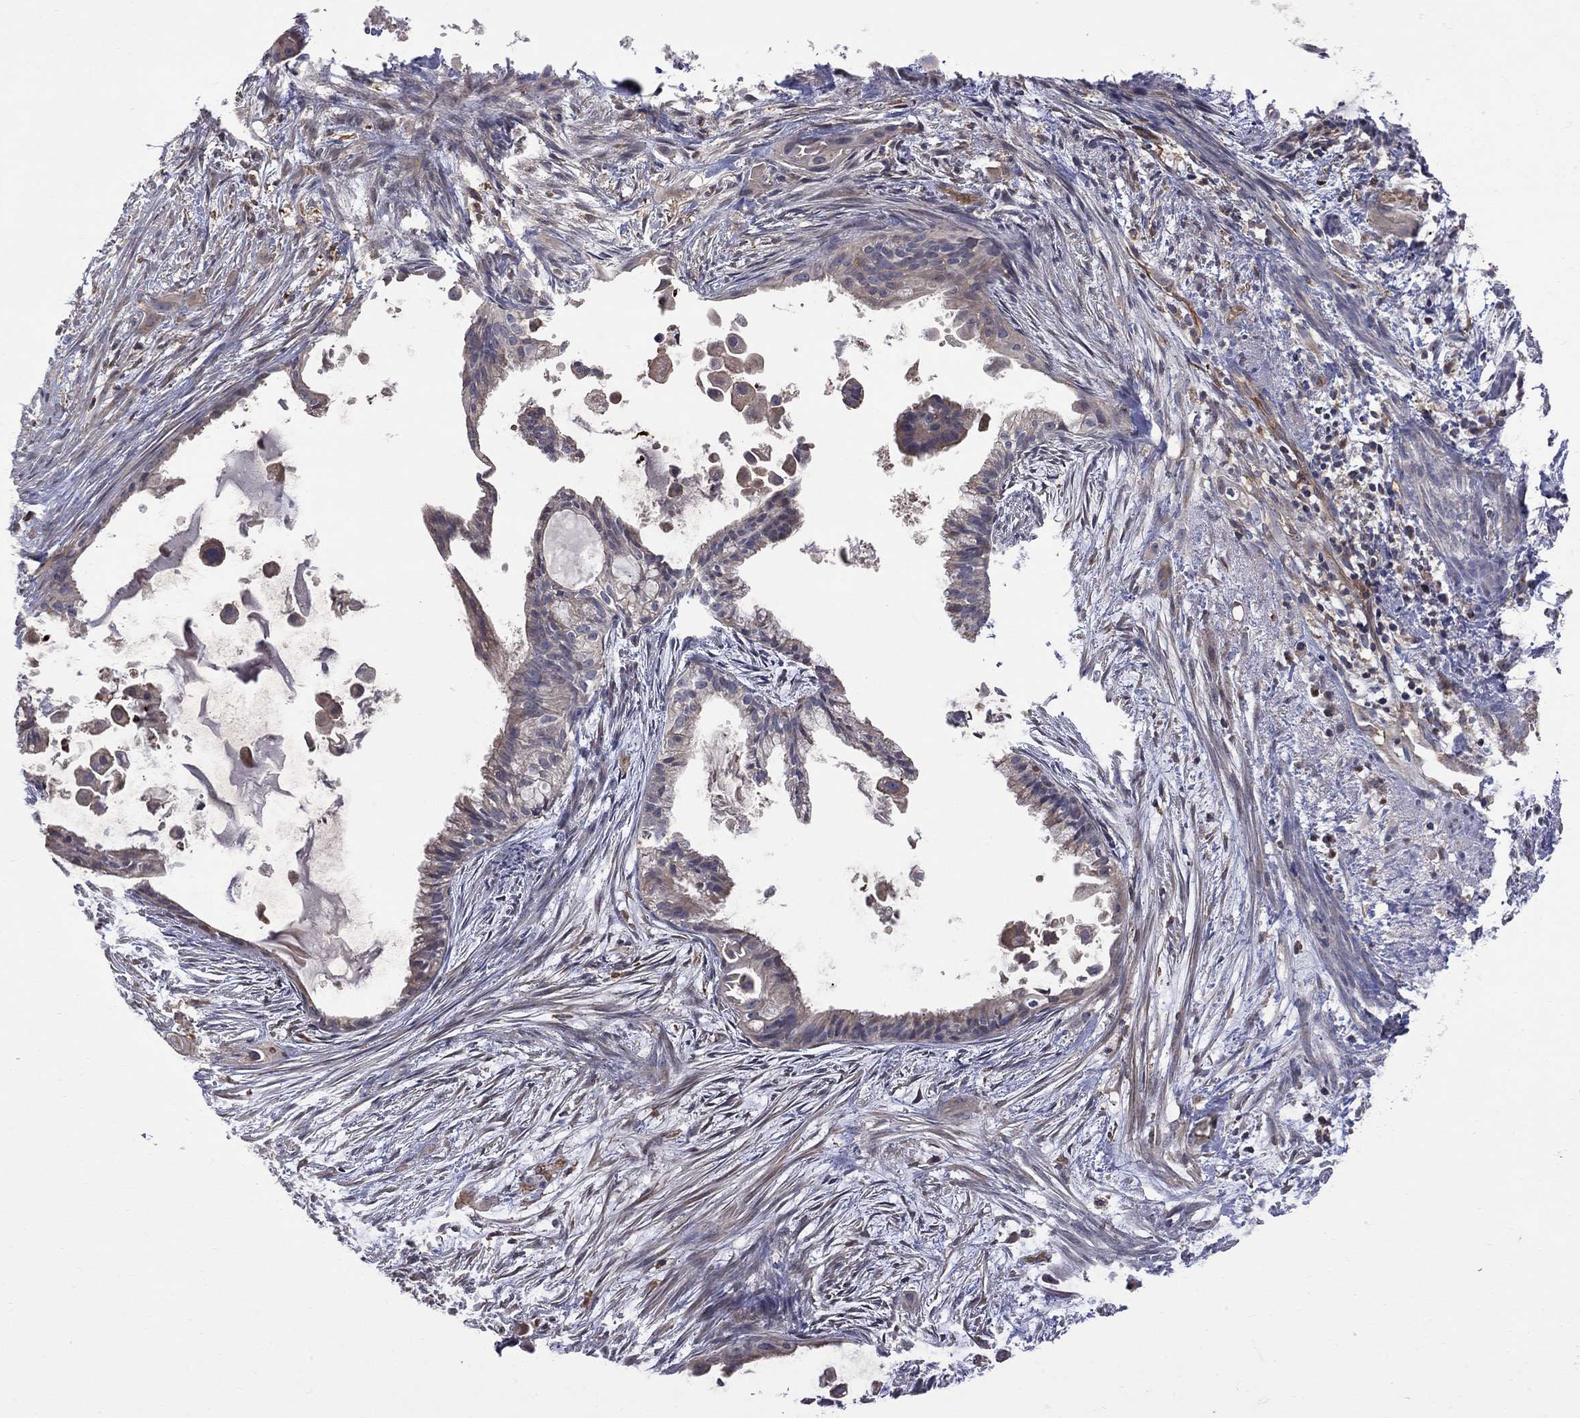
{"staining": {"intensity": "negative", "quantity": "none", "location": "none"}, "tissue": "endometrial cancer", "cell_type": "Tumor cells", "image_type": "cancer", "snomed": [{"axis": "morphology", "description": "Adenocarcinoma, NOS"}, {"axis": "topography", "description": "Endometrium"}], "caption": "Endometrial cancer (adenocarcinoma) stained for a protein using immunohistochemistry (IHC) exhibits no expression tumor cells.", "gene": "ABI3", "patient": {"sex": "female", "age": 86}}